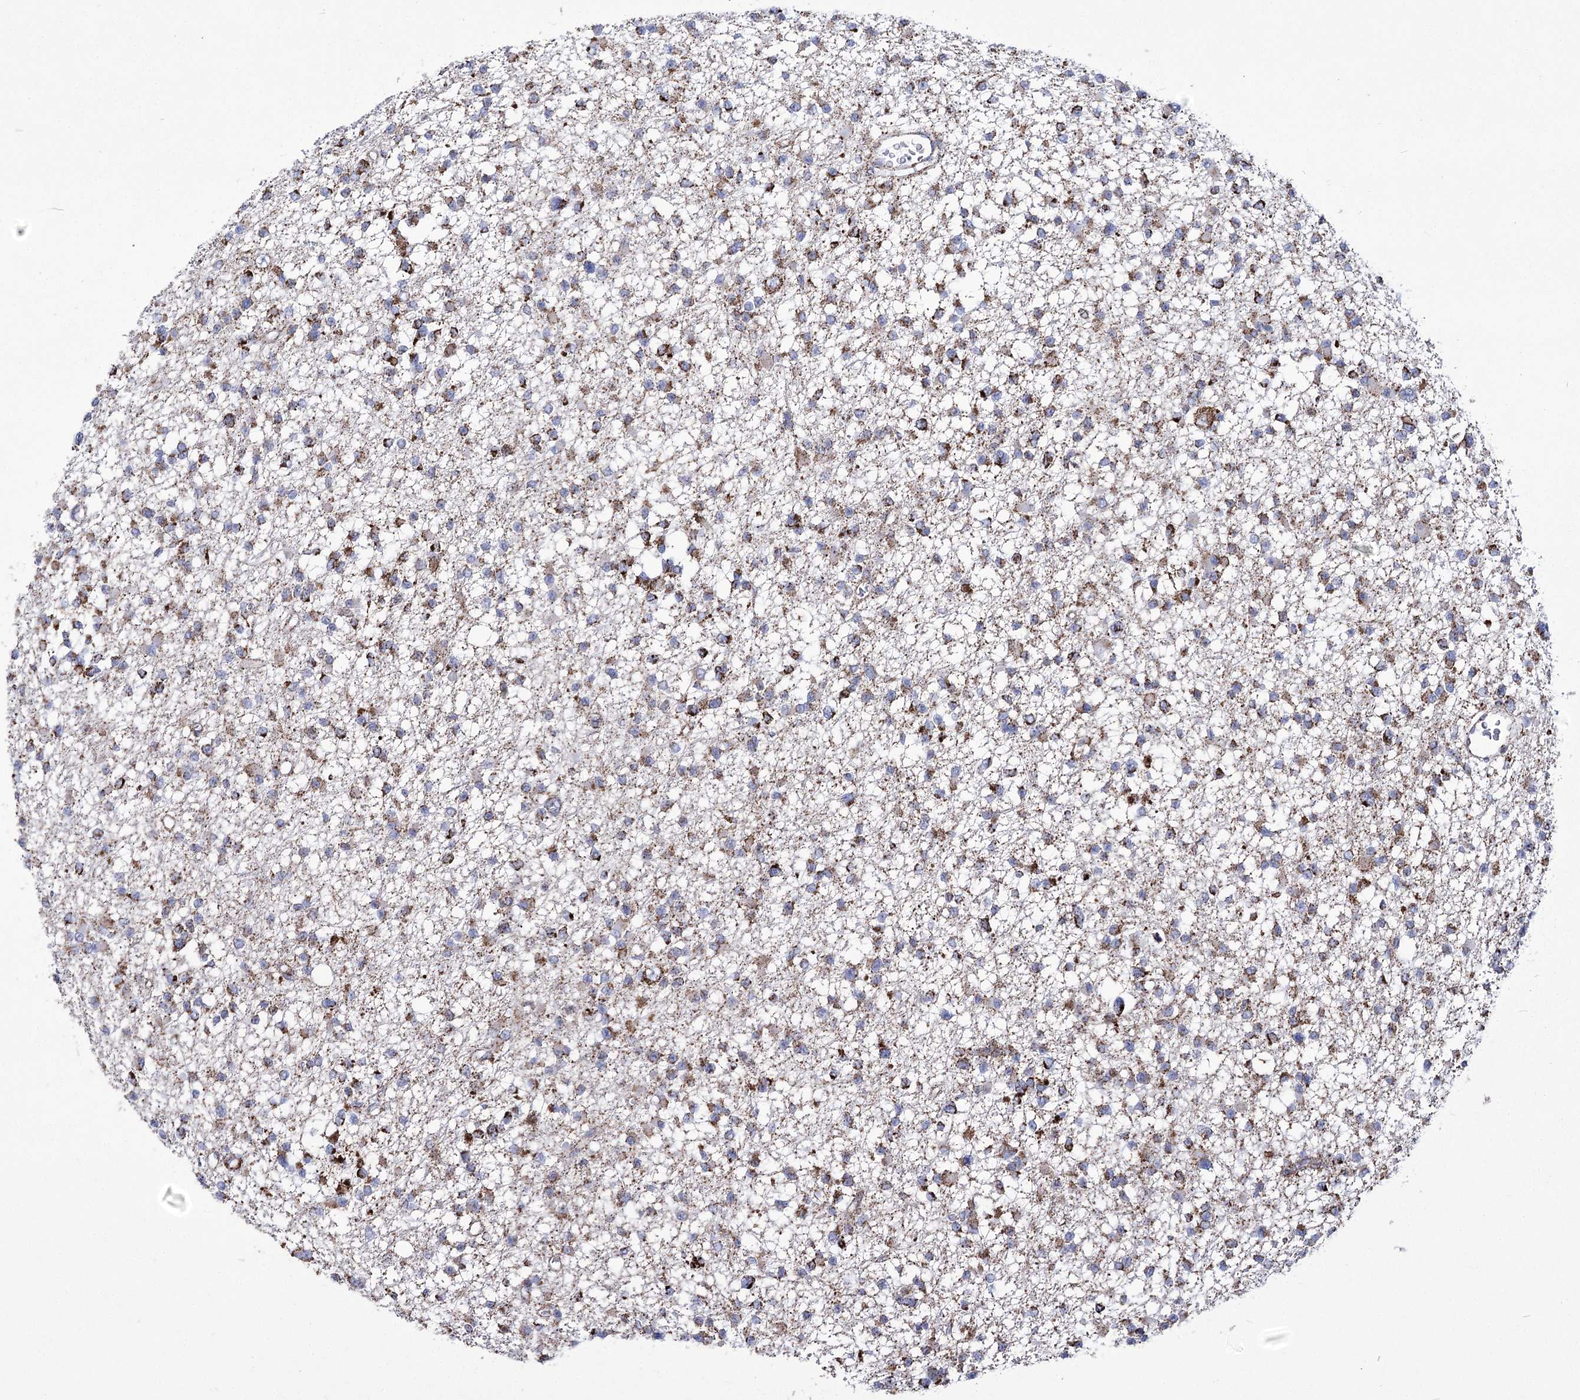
{"staining": {"intensity": "strong", "quantity": ">75%", "location": "cytoplasmic/membranous"}, "tissue": "glioma", "cell_type": "Tumor cells", "image_type": "cancer", "snomed": [{"axis": "morphology", "description": "Glioma, malignant, Low grade"}, {"axis": "topography", "description": "Brain"}], "caption": "An image showing strong cytoplasmic/membranous staining in about >75% of tumor cells in malignant low-grade glioma, as visualized by brown immunohistochemical staining.", "gene": "PDHB", "patient": {"sex": "female", "age": 22}}